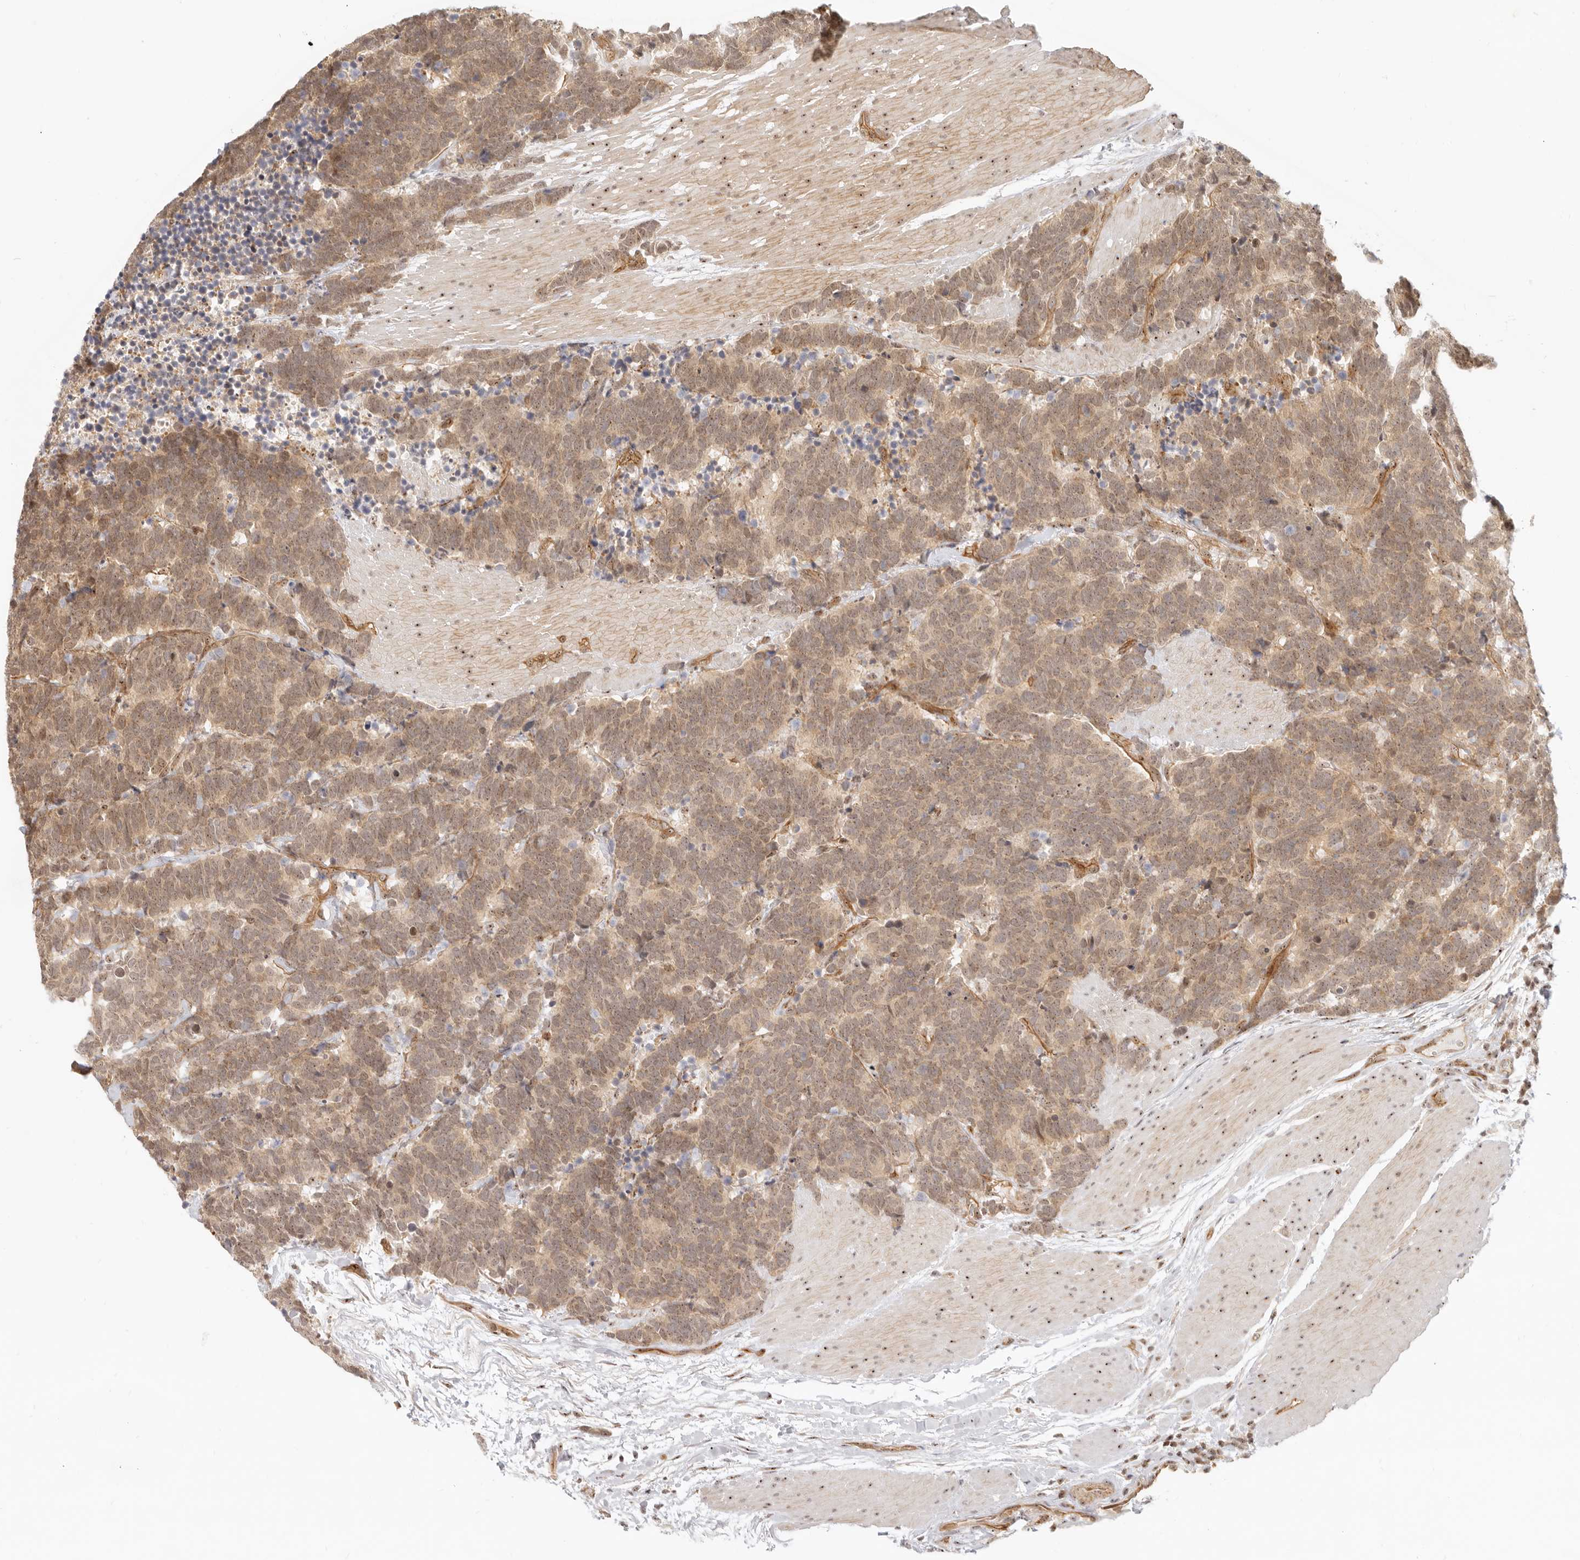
{"staining": {"intensity": "moderate", "quantity": ">75%", "location": "cytoplasmic/membranous,nuclear"}, "tissue": "carcinoid", "cell_type": "Tumor cells", "image_type": "cancer", "snomed": [{"axis": "morphology", "description": "Carcinoma, NOS"}, {"axis": "morphology", "description": "Carcinoid, malignant, NOS"}, {"axis": "topography", "description": "Urinary bladder"}], "caption": "A medium amount of moderate cytoplasmic/membranous and nuclear expression is seen in about >75% of tumor cells in carcinoid tissue.", "gene": "BAP1", "patient": {"sex": "male", "age": 57}}